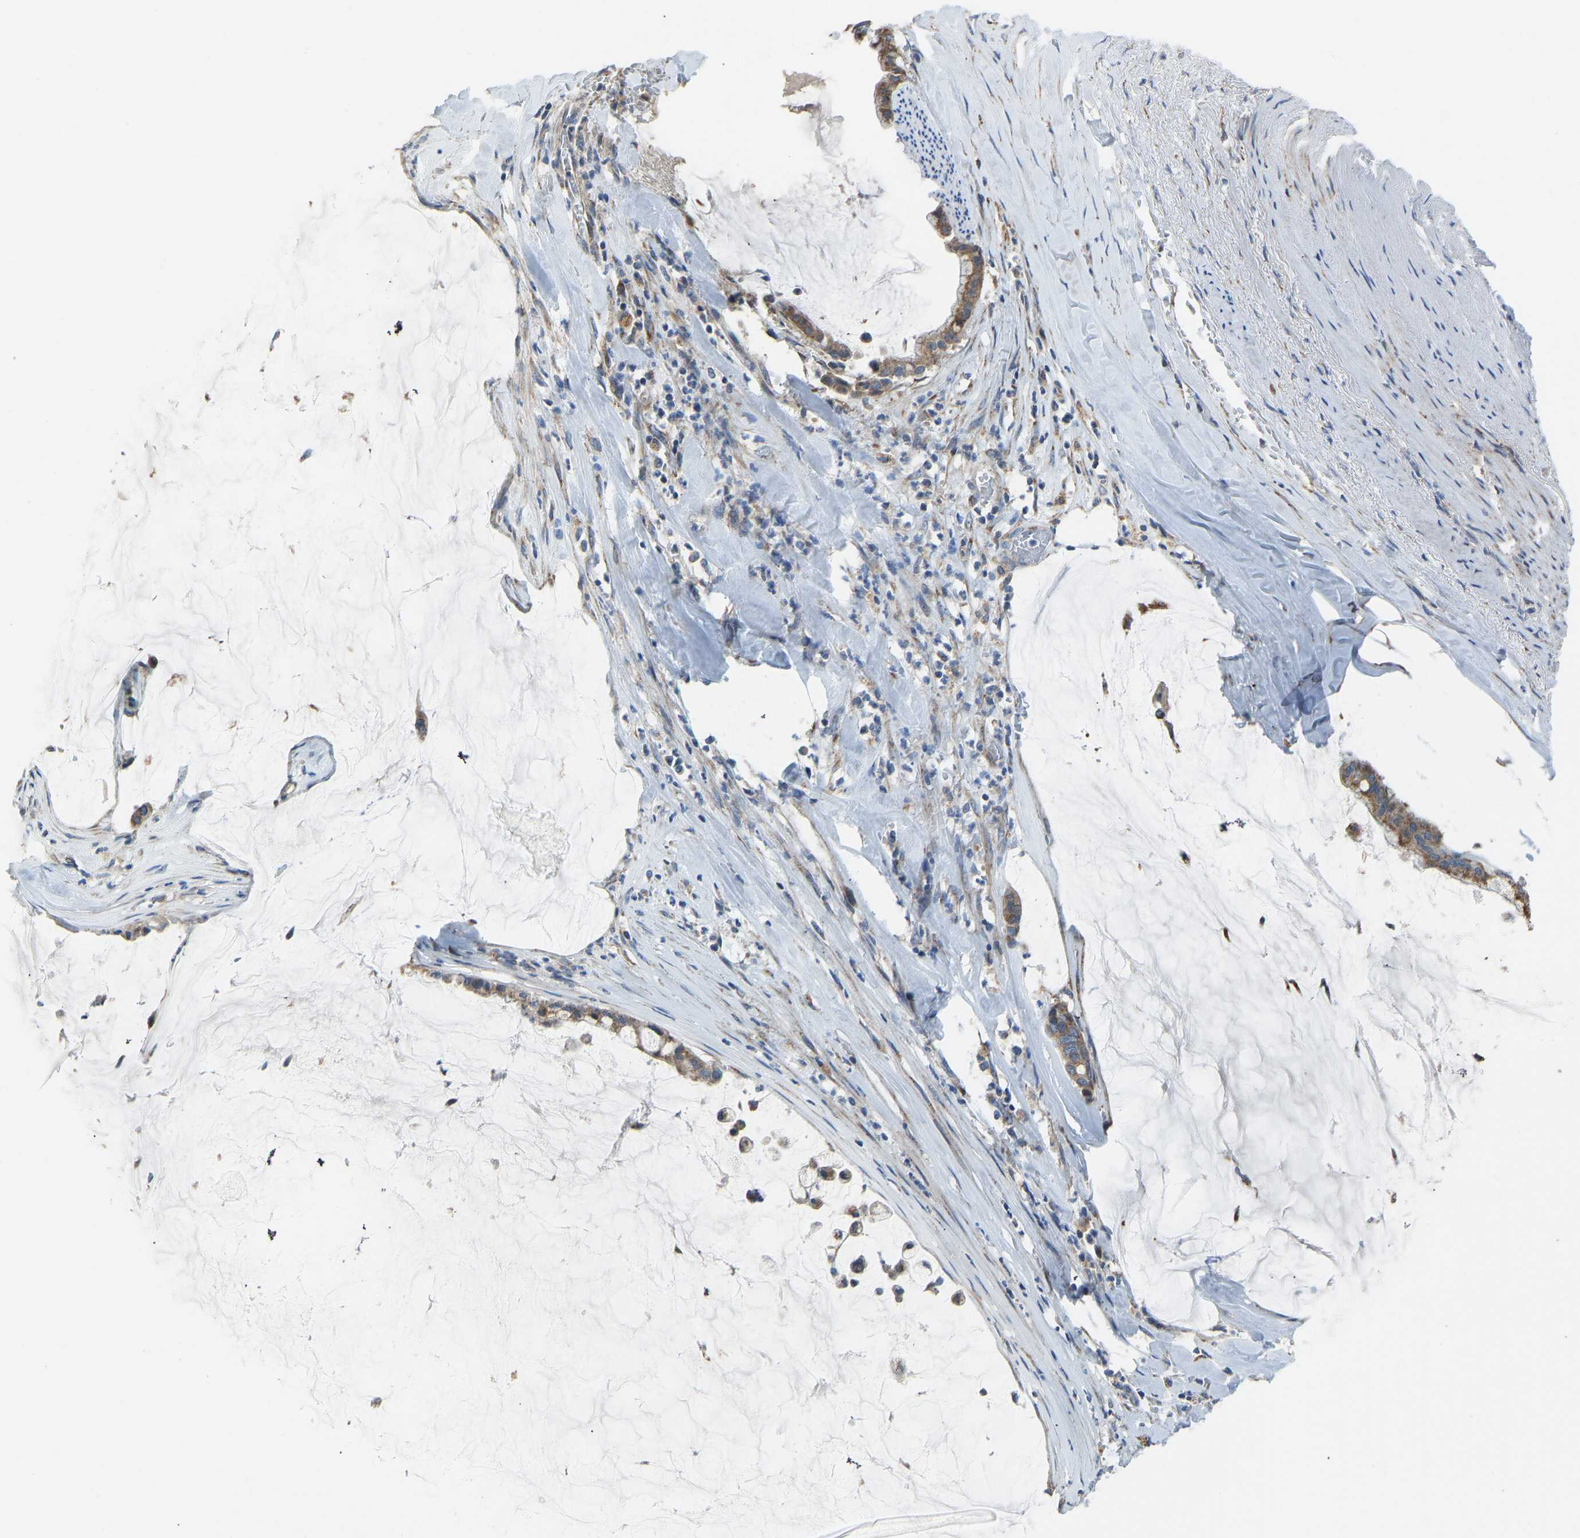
{"staining": {"intensity": "moderate", "quantity": ">75%", "location": "cytoplasmic/membranous"}, "tissue": "pancreatic cancer", "cell_type": "Tumor cells", "image_type": "cancer", "snomed": [{"axis": "morphology", "description": "Adenocarcinoma, NOS"}, {"axis": "topography", "description": "Pancreas"}], "caption": "Pancreatic cancer was stained to show a protein in brown. There is medium levels of moderate cytoplasmic/membranous positivity in approximately >75% of tumor cells. Nuclei are stained in blue.", "gene": "SMIM20", "patient": {"sex": "male", "age": 41}}